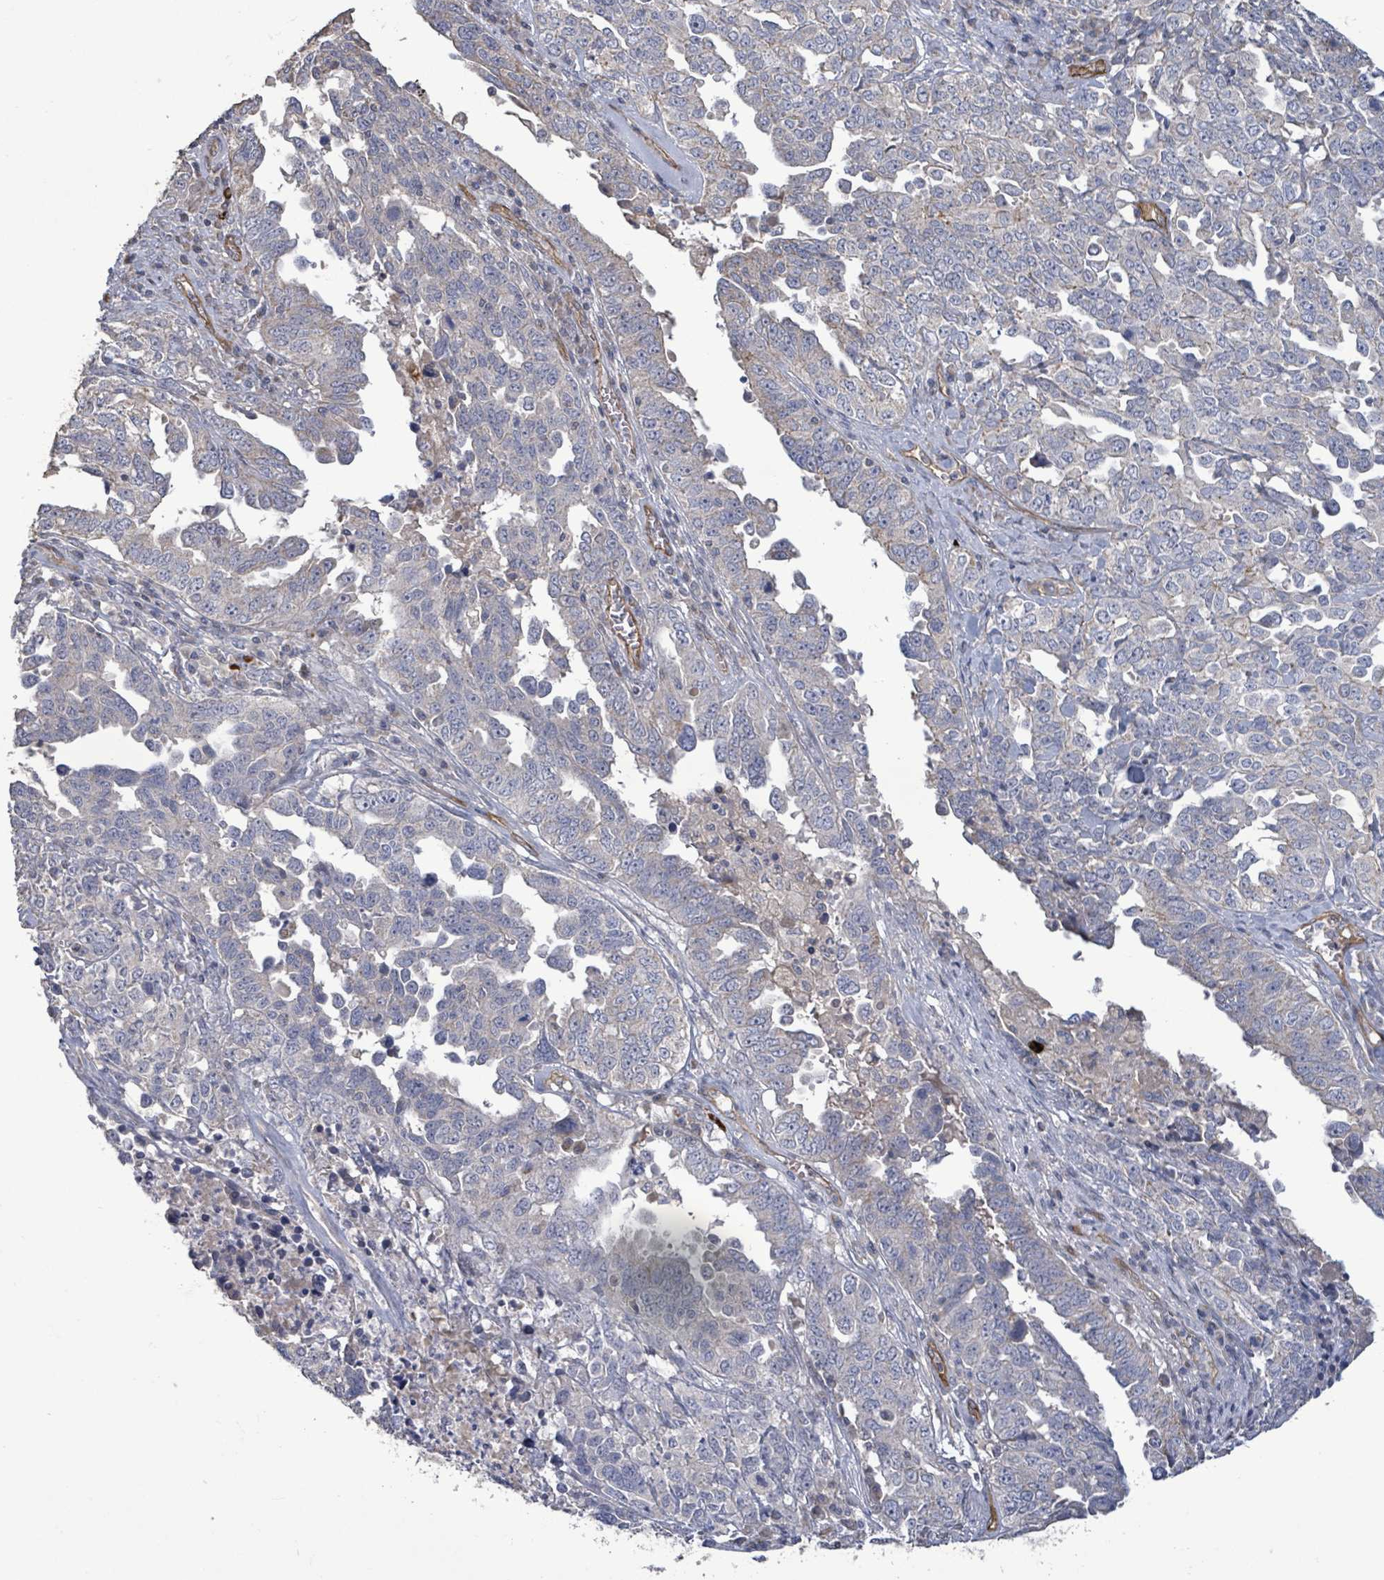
{"staining": {"intensity": "negative", "quantity": "none", "location": "none"}, "tissue": "ovarian cancer", "cell_type": "Tumor cells", "image_type": "cancer", "snomed": [{"axis": "morphology", "description": "Carcinoma, endometroid"}, {"axis": "topography", "description": "Ovary"}], "caption": "Micrograph shows no significant protein expression in tumor cells of ovarian cancer (endometroid carcinoma).", "gene": "KANK3", "patient": {"sex": "female", "age": 62}}